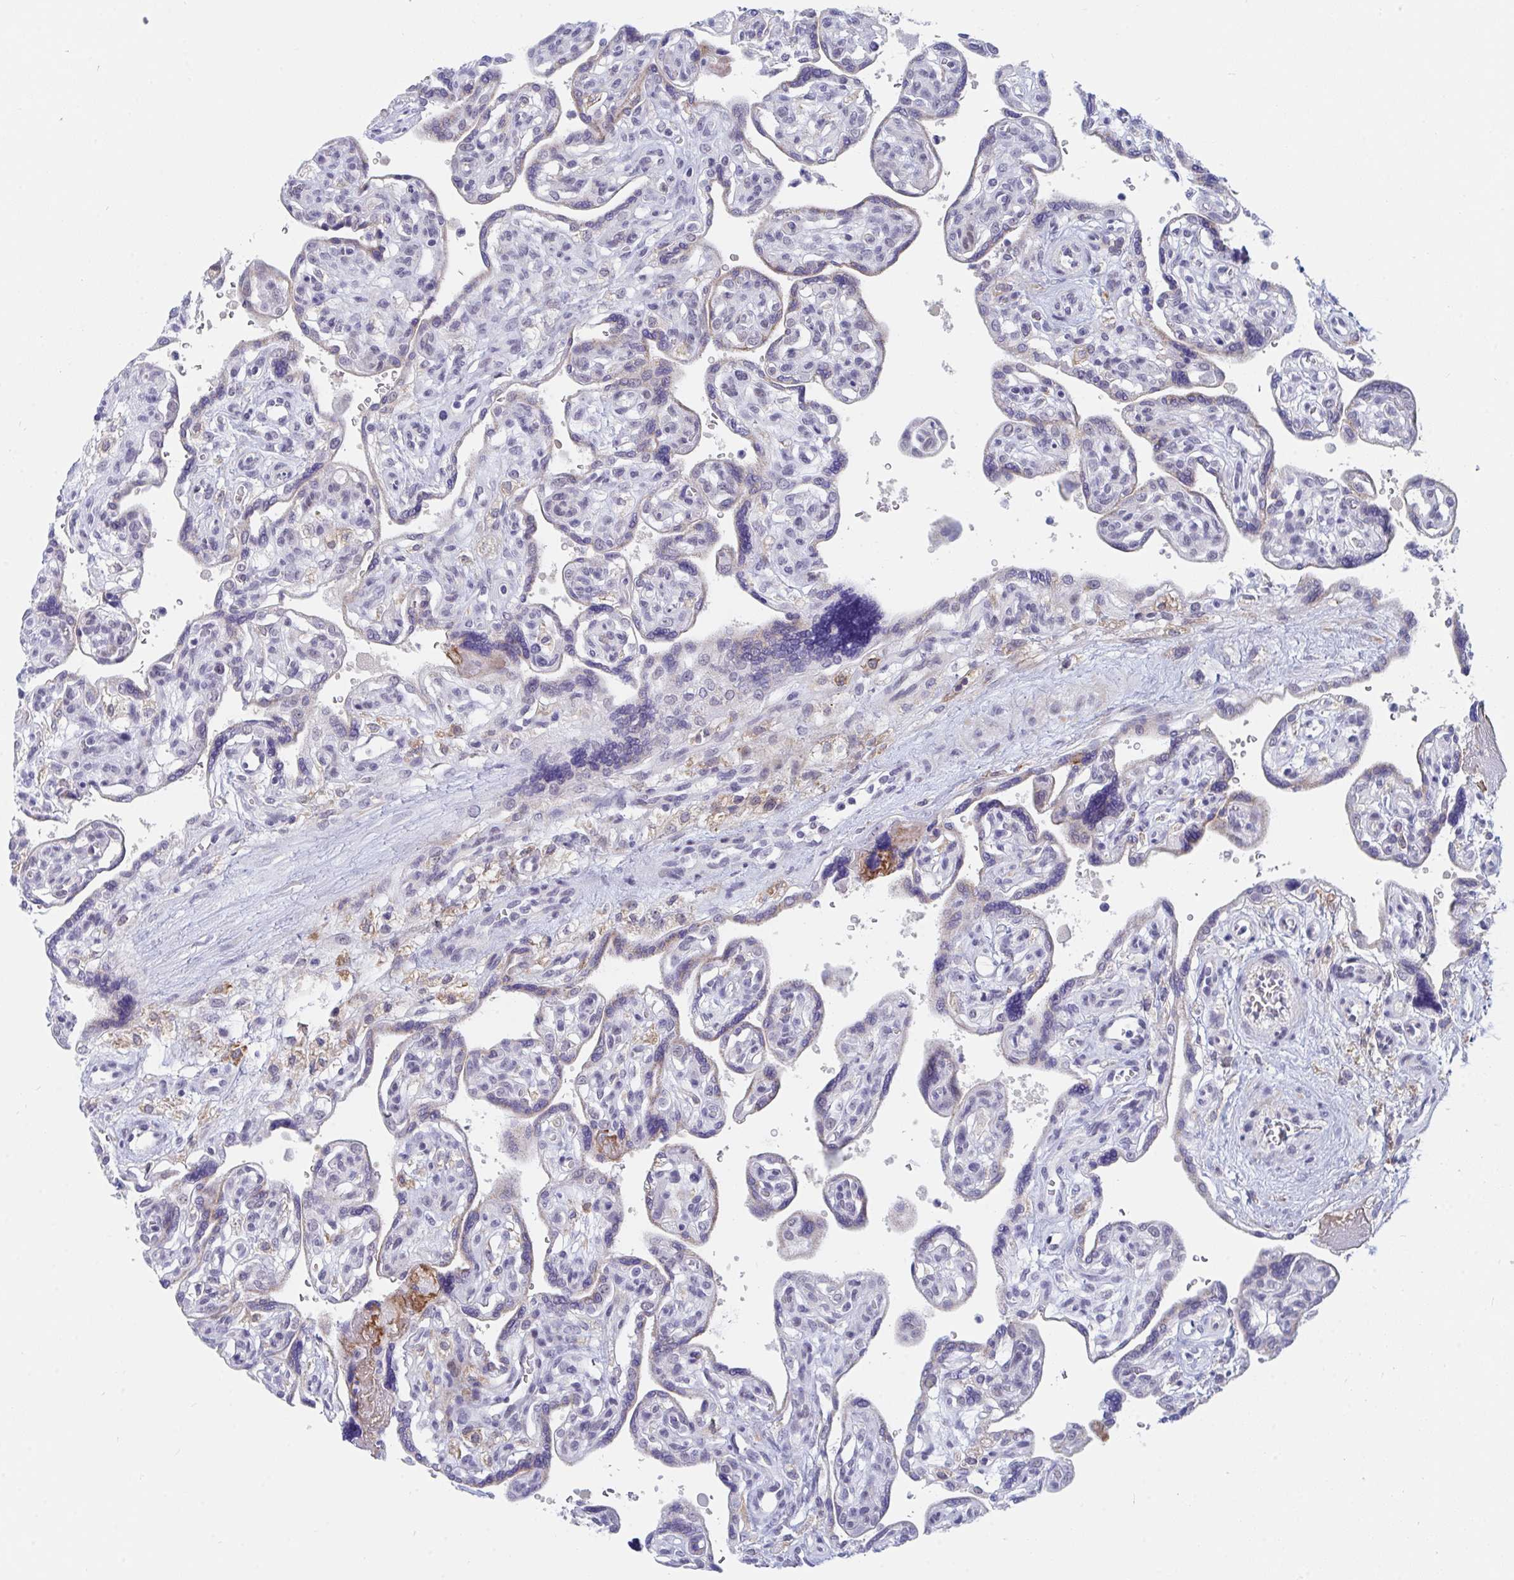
{"staining": {"intensity": "negative", "quantity": "none", "location": "none"}, "tissue": "placenta", "cell_type": "Decidual cells", "image_type": "normal", "snomed": [{"axis": "morphology", "description": "Normal tissue, NOS"}, {"axis": "topography", "description": "Placenta"}], "caption": "A high-resolution image shows immunohistochemistry (IHC) staining of benign placenta, which reveals no significant expression in decidual cells.", "gene": "DAOA", "patient": {"sex": "female", "age": 39}}